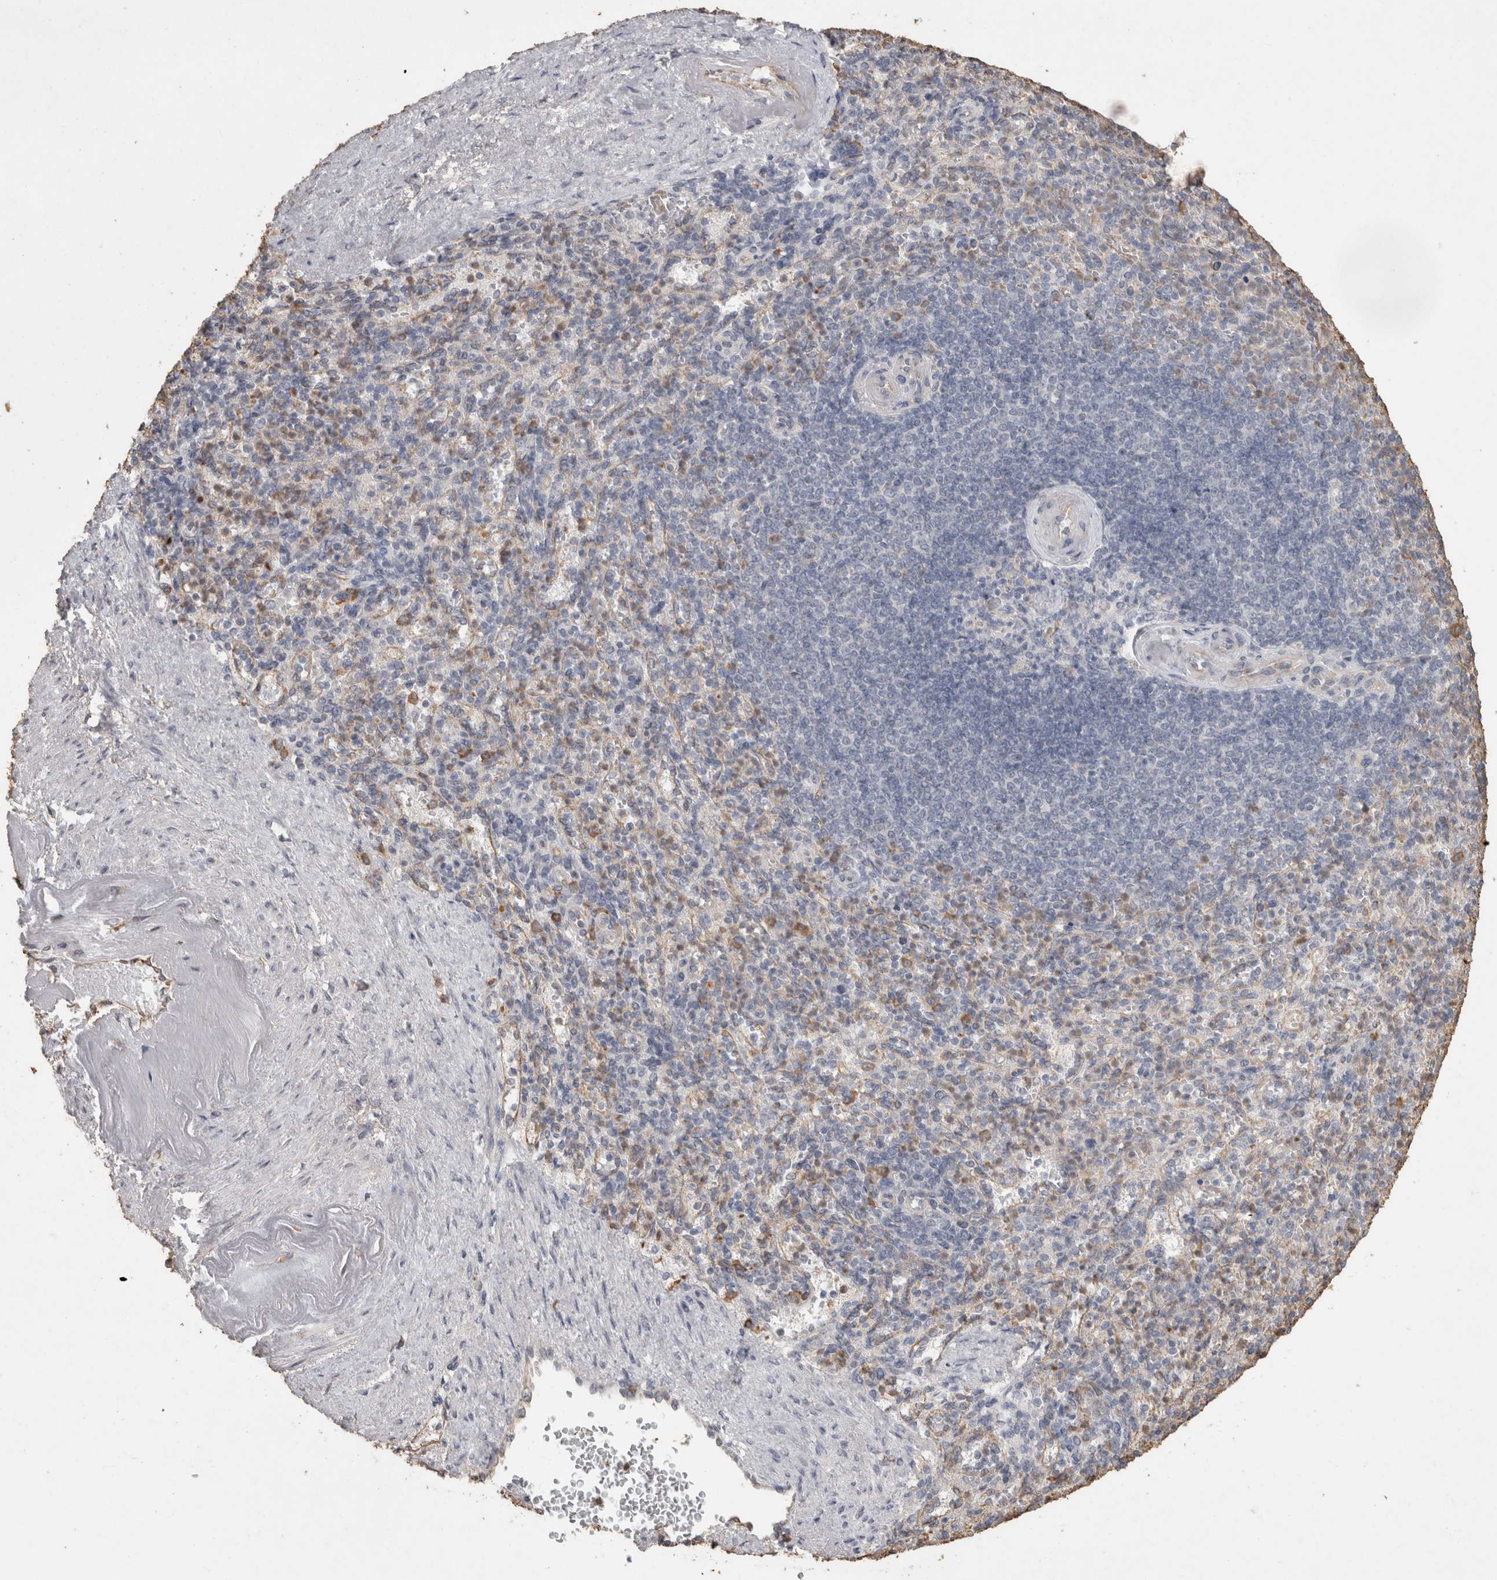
{"staining": {"intensity": "moderate", "quantity": "<25%", "location": "cytoplasmic/membranous,nuclear"}, "tissue": "spleen", "cell_type": "Cells in red pulp", "image_type": "normal", "snomed": [{"axis": "morphology", "description": "Normal tissue, NOS"}, {"axis": "topography", "description": "Spleen"}], "caption": "A brown stain labels moderate cytoplasmic/membranous,nuclear positivity of a protein in cells in red pulp of unremarkable spleen.", "gene": "REPS2", "patient": {"sex": "female", "age": 74}}